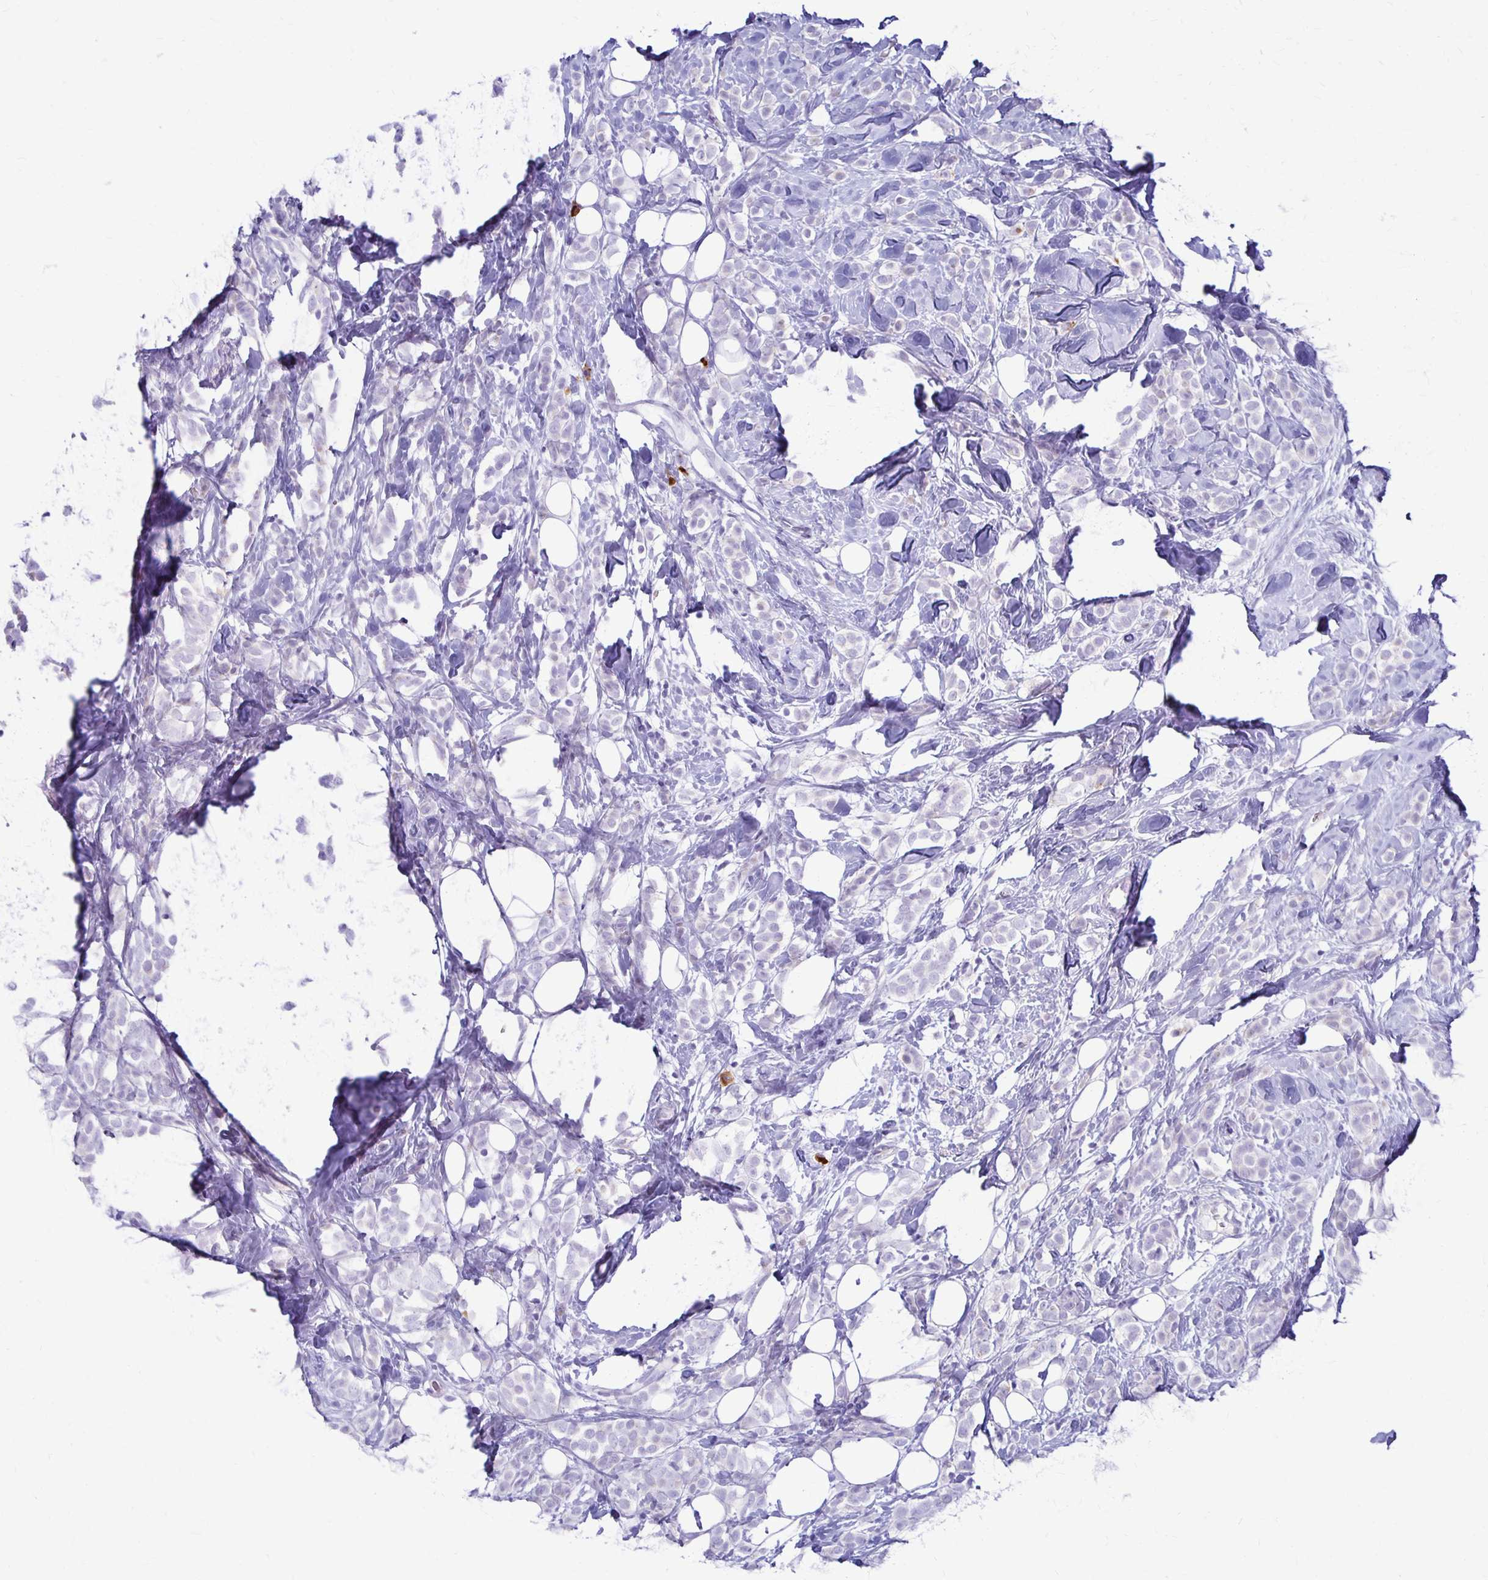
{"staining": {"intensity": "negative", "quantity": "none", "location": "none"}, "tissue": "breast cancer", "cell_type": "Tumor cells", "image_type": "cancer", "snomed": [{"axis": "morphology", "description": "Lobular carcinoma"}, {"axis": "topography", "description": "Breast"}], "caption": "Human breast lobular carcinoma stained for a protein using immunohistochemistry (IHC) shows no staining in tumor cells.", "gene": "FNTB", "patient": {"sex": "female", "age": 49}}